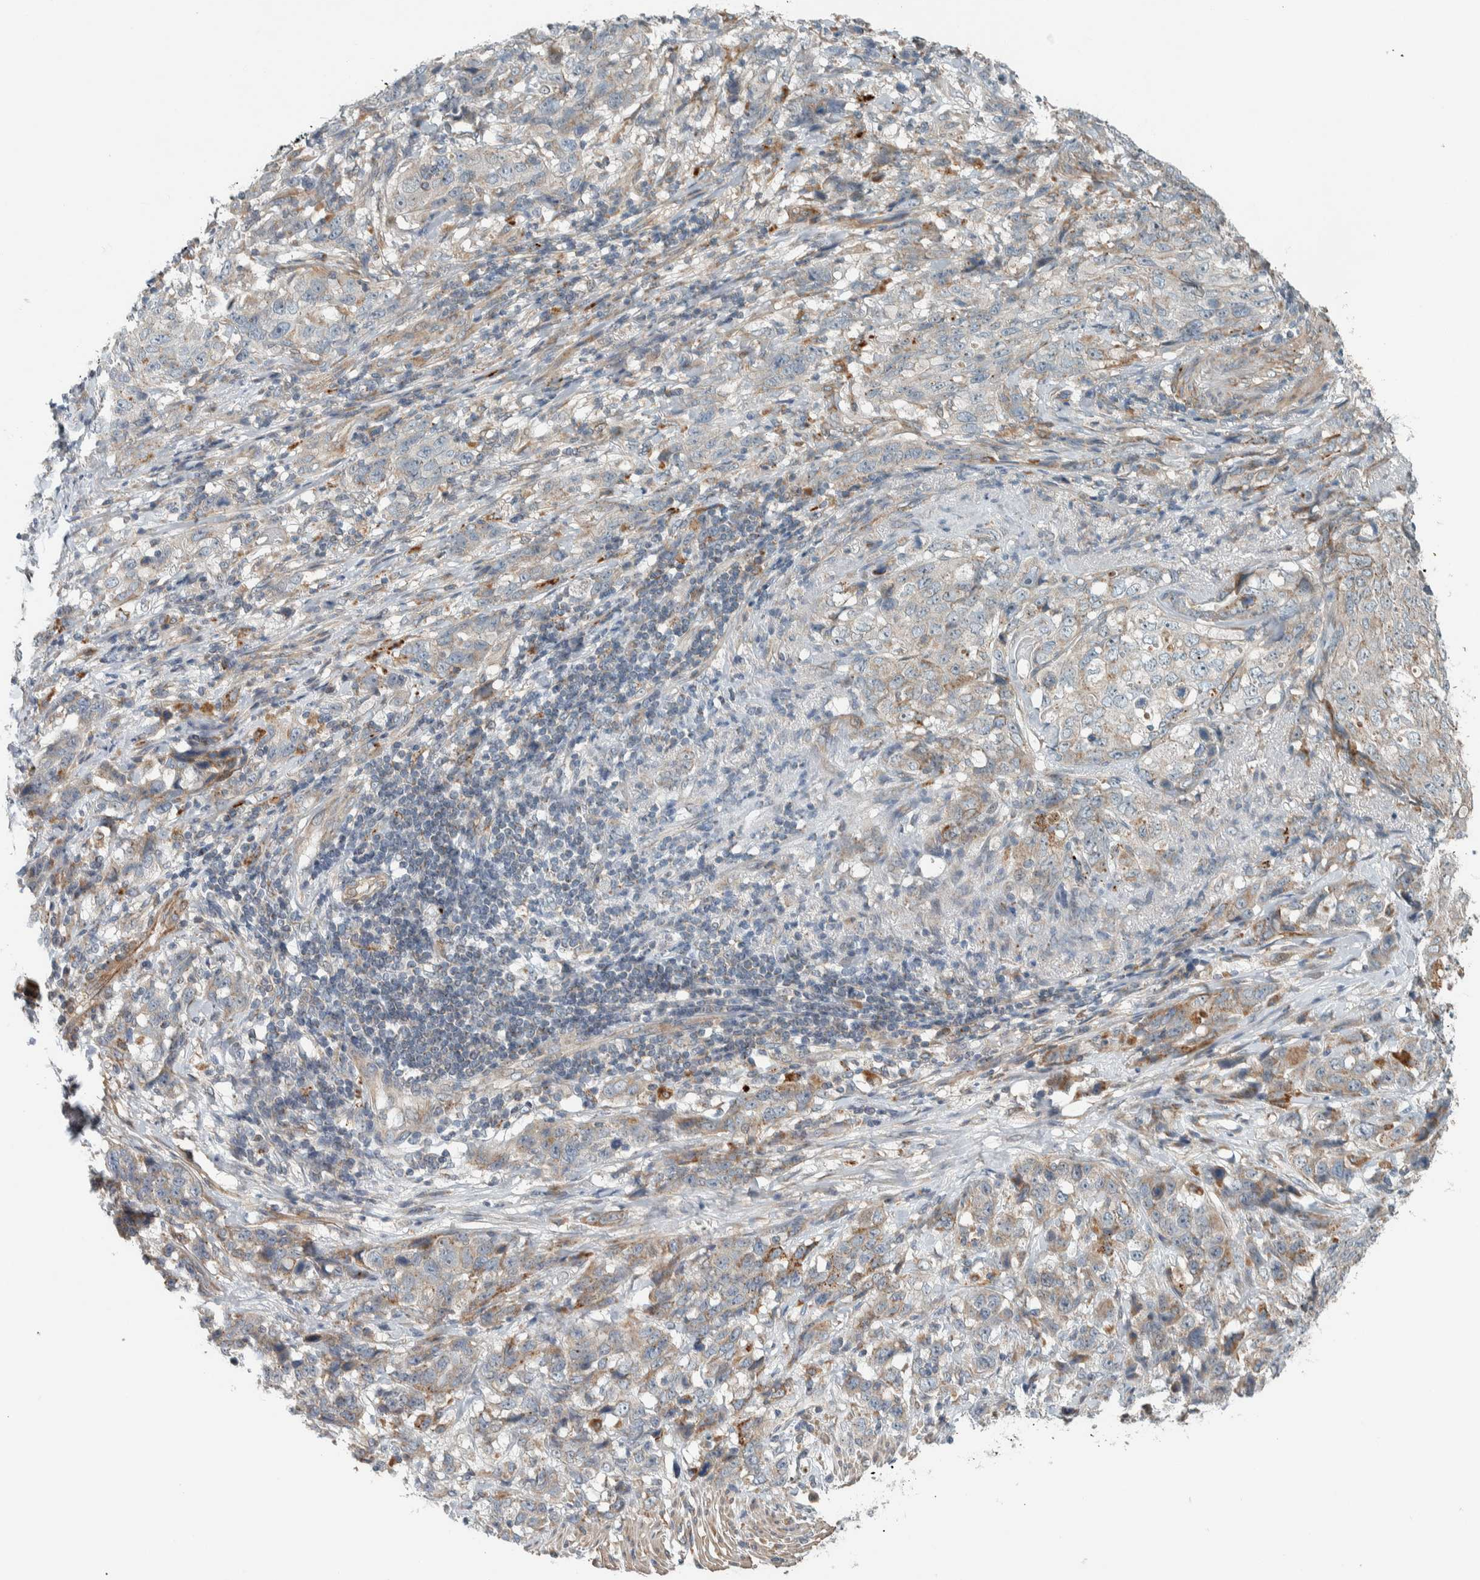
{"staining": {"intensity": "moderate", "quantity": "<25%", "location": "cytoplasmic/membranous"}, "tissue": "stomach cancer", "cell_type": "Tumor cells", "image_type": "cancer", "snomed": [{"axis": "morphology", "description": "Adenocarcinoma, NOS"}, {"axis": "topography", "description": "Stomach"}], "caption": "Human adenocarcinoma (stomach) stained for a protein (brown) reveals moderate cytoplasmic/membranous positive positivity in approximately <25% of tumor cells.", "gene": "SLFN12L", "patient": {"sex": "male", "age": 48}}